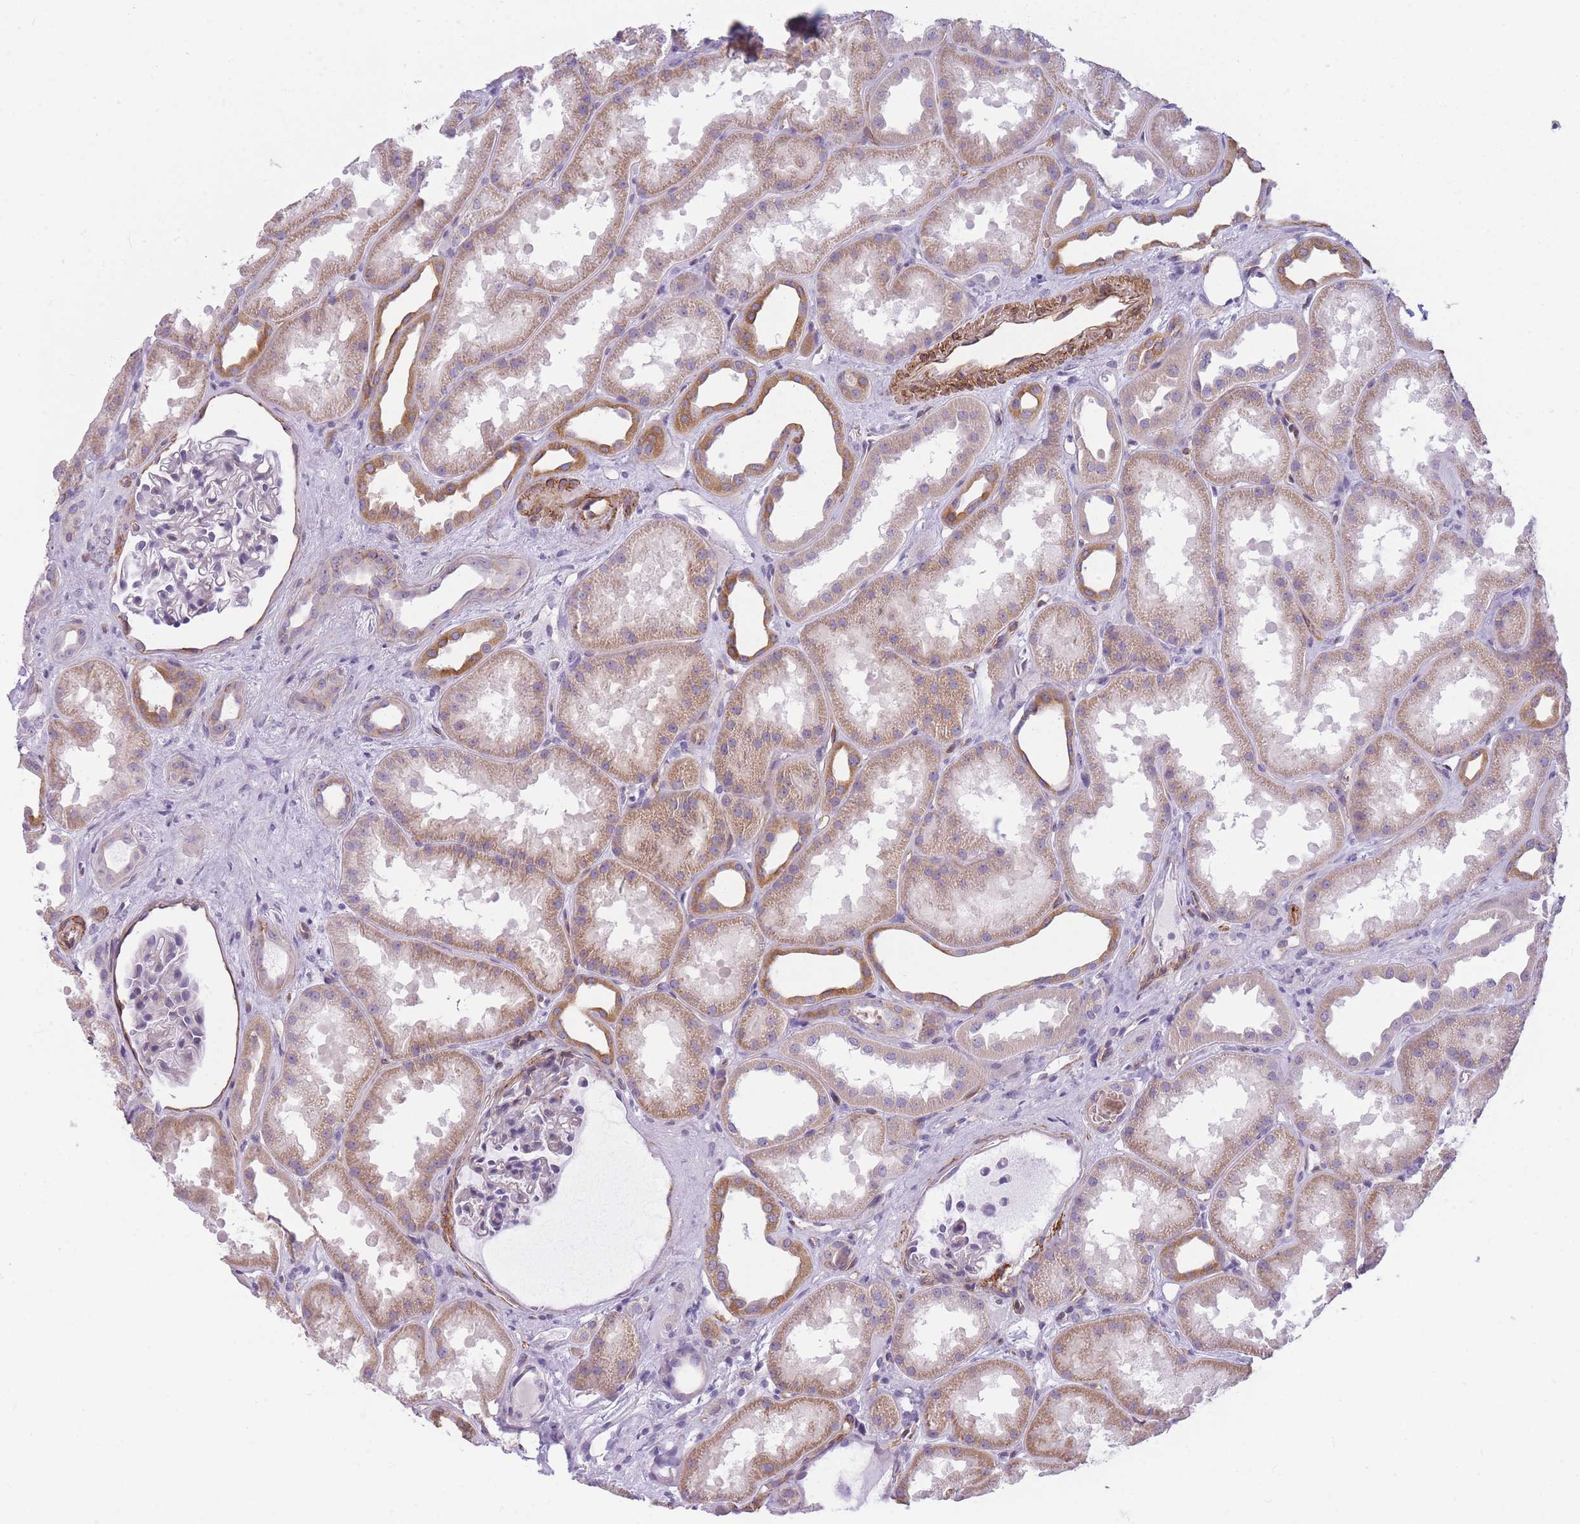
{"staining": {"intensity": "moderate", "quantity": "<25%", "location": "cytoplasmic/membranous"}, "tissue": "kidney", "cell_type": "Cells in glomeruli", "image_type": "normal", "snomed": [{"axis": "morphology", "description": "Normal tissue, NOS"}, {"axis": "topography", "description": "Kidney"}], "caption": "Moderate cytoplasmic/membranous staining is appreciated in about <25% of cells in glomeruli in normal kidney.", "gene": "OR6B2", "patient": {"sex": "male", "age": 61}}